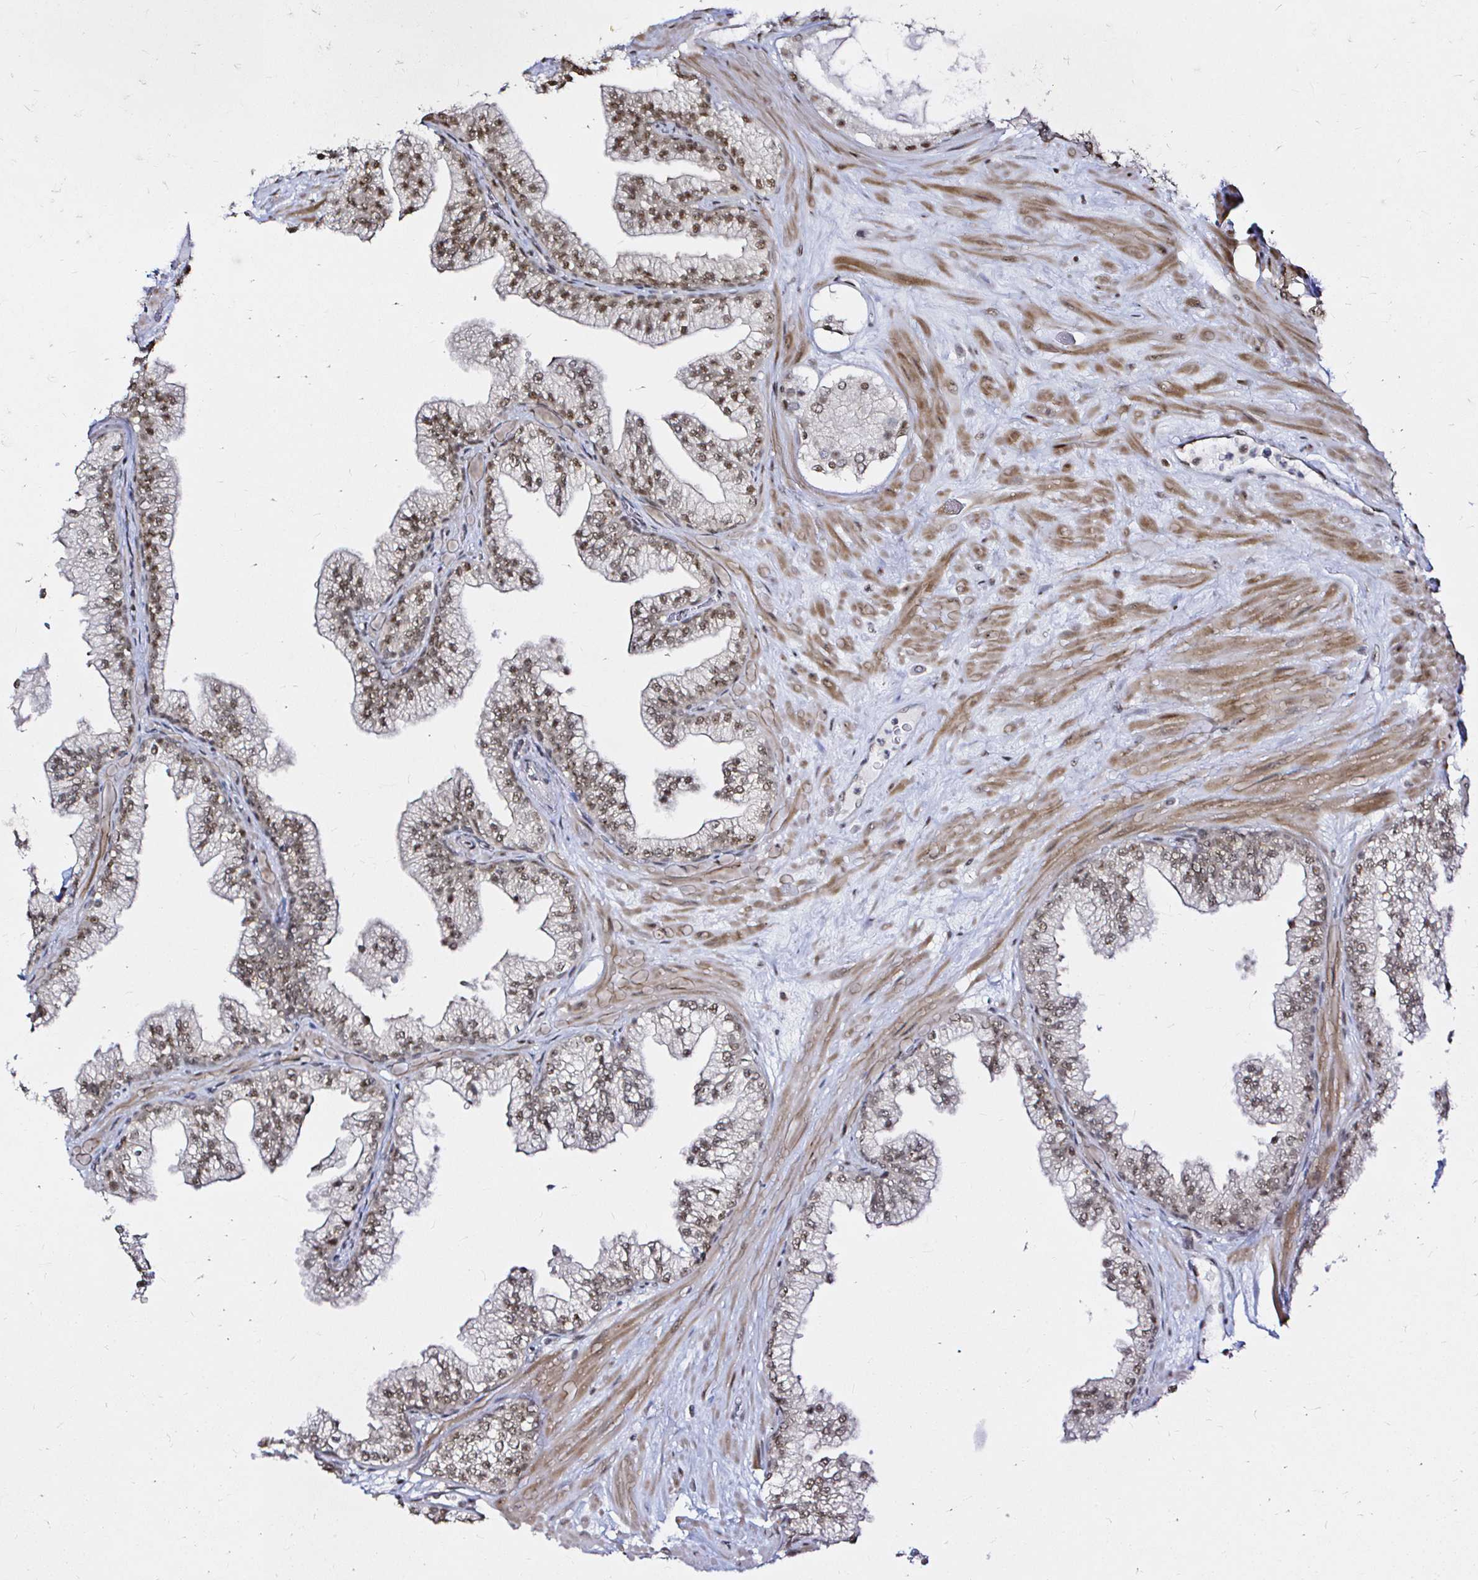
{"staining": {"intensity": "strong", "quantity": ">75%", "location": "nuclear"}, "tissue": "prostate", "cell_type": "Glandular cells", "image_type": "normal", "snomed": [{"axis": "morphology", "description": "Normal tissue, NOS"}, {"axis": "topography", "description": "Prostate"}, {"axis": "topography", "description": "Peripheral nerve tissue"}], "caption": "Protein positivity by IHC shows strong nuclear staining in approximately >75% of glandular cells in benign prostate. (IHC, brightfield microscopy, high magnification).", "gene": "SNRPC", "patient": {"sex": "male", "age": 61}}